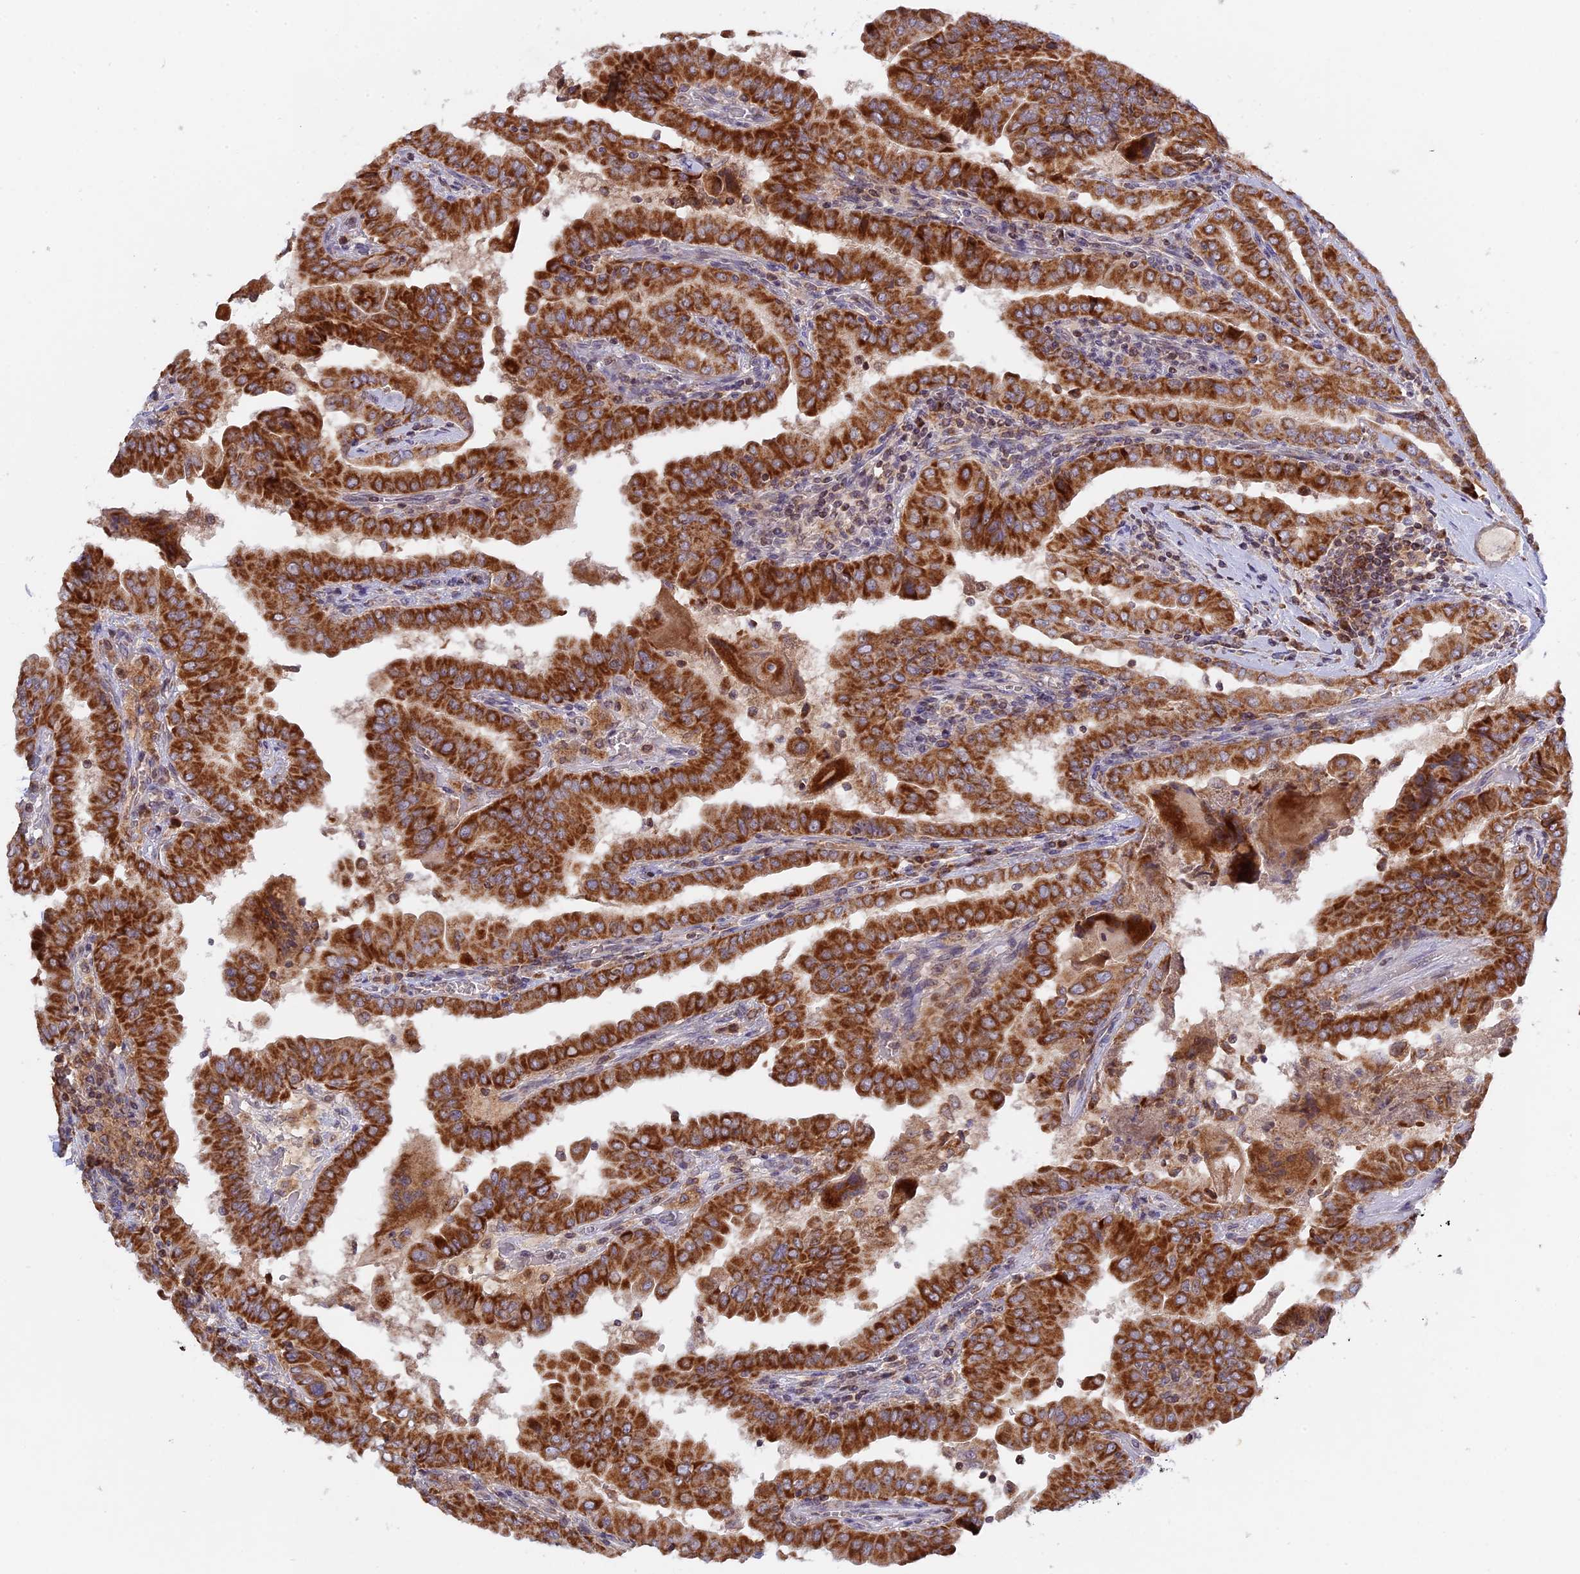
{"staining": {"intensity": "strong", "quantity": ">75%", "location": "cytoplasmic/membranous"}, "tissue": "thyroid cancer", "cell_type": "Tumor cells", "image_type": "cancer", "snomed": [{"axis": "morphology", "description": "Papillary adenocarcinoma, NOS"}, {"axis": "topography", "description": "Thyroid gland"}], "caption": "Immunohistochemical staining of human thyroid papillary adenocarcinoma exhibits high levels of strong cytoplasmic/membranous protein positivity in about >75% of tumor cells.", "gene": "MPV17L", "patient": {"sex": "male", "age": 33}}